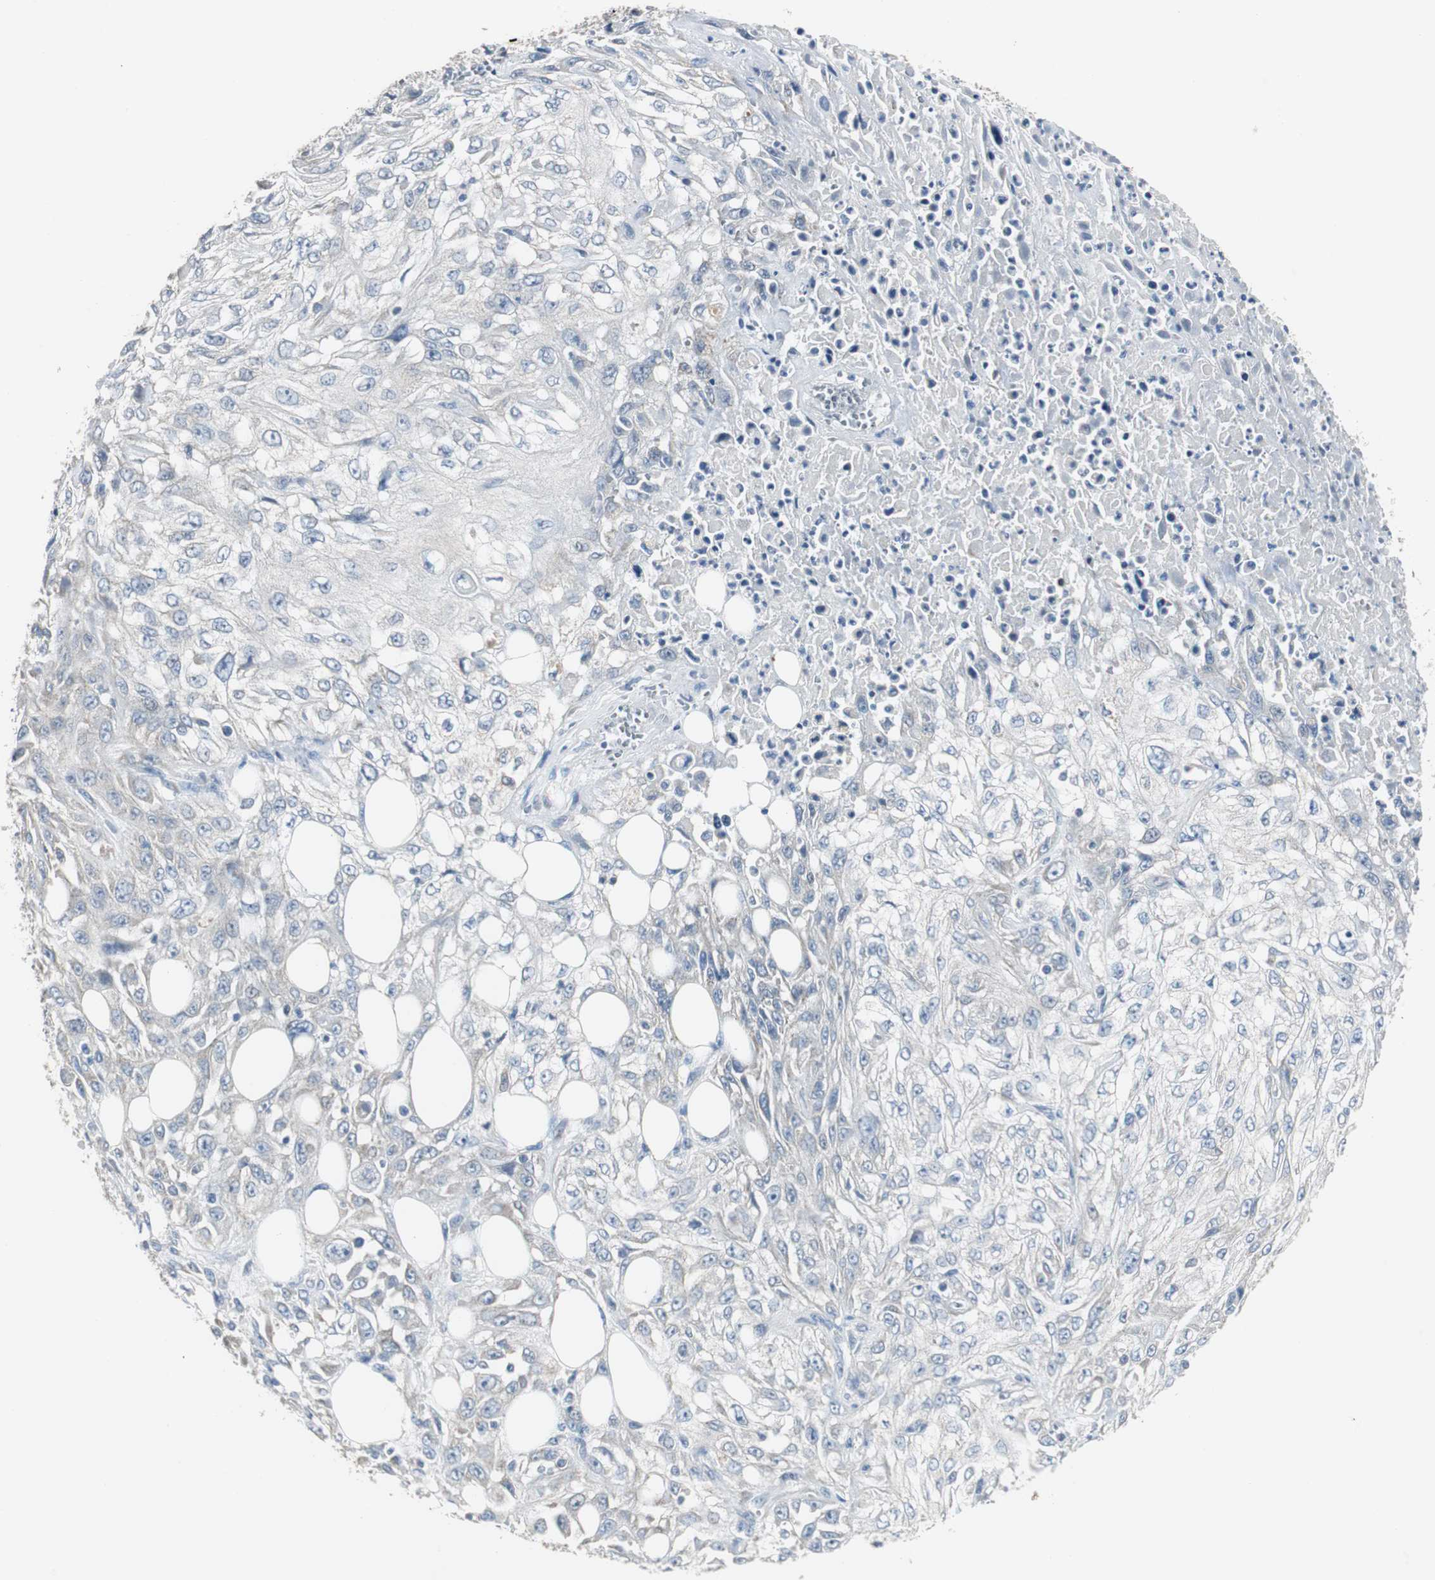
{"staining": {"intensity": "negative", "quantity": "none", "location": "none"}, "tissue": "skin cancer", "cell_type": "Tumor cells", "image_type": "cancer", "snomed": [{"axis": "morphology", "description": "Squamous cell carcinoma, NOS"}, {"axis": "topography", "description": "Skin"}], "caption": "Tumor cells show no significant expression in skin cancer.", "gene": "MYT1", "patient": {"sex": "male", "age": 75}}